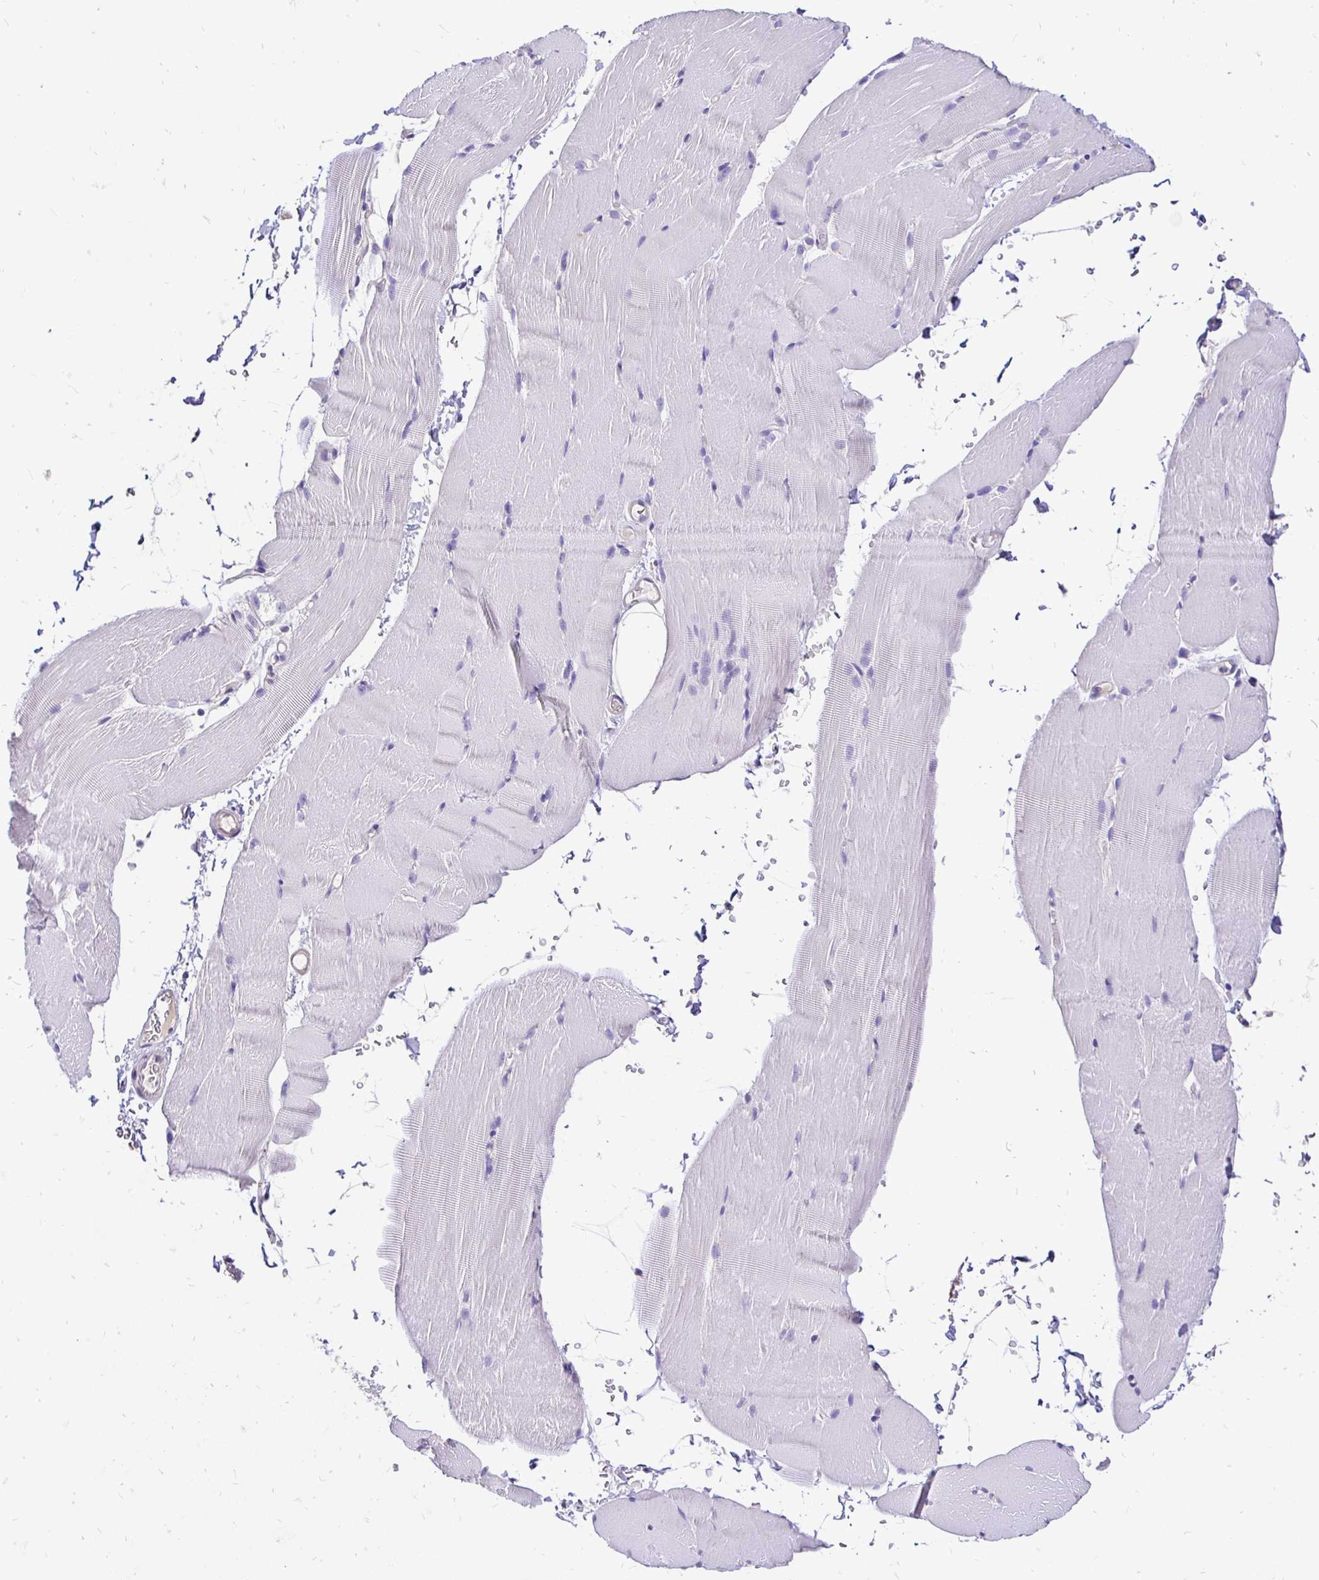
{"staining": {"intensity": "negative", "quantity": "none", "location": "none"}, "tissue": "skeletal muscle", "cell_type": "Myocytes", "image_type": "normal", "snomed": [{"axis": "morphology", "description": "Normal tissue, NOS"}, {"axis": "topography", "description": "Skeletal muscle"}], "caption": "Skeletal muscle was stained to show a protein in brown. There is no significant expression in myocytes. (Stains: DAB (3,3'-diaminobenzidine) immunohistochemistry (IHC) with hematoxylin counter stain, Microscopy: brightfield microscopy at high magnification).", "gene": "TAF1D", "patient": {"sex": "female", "age": 37}}